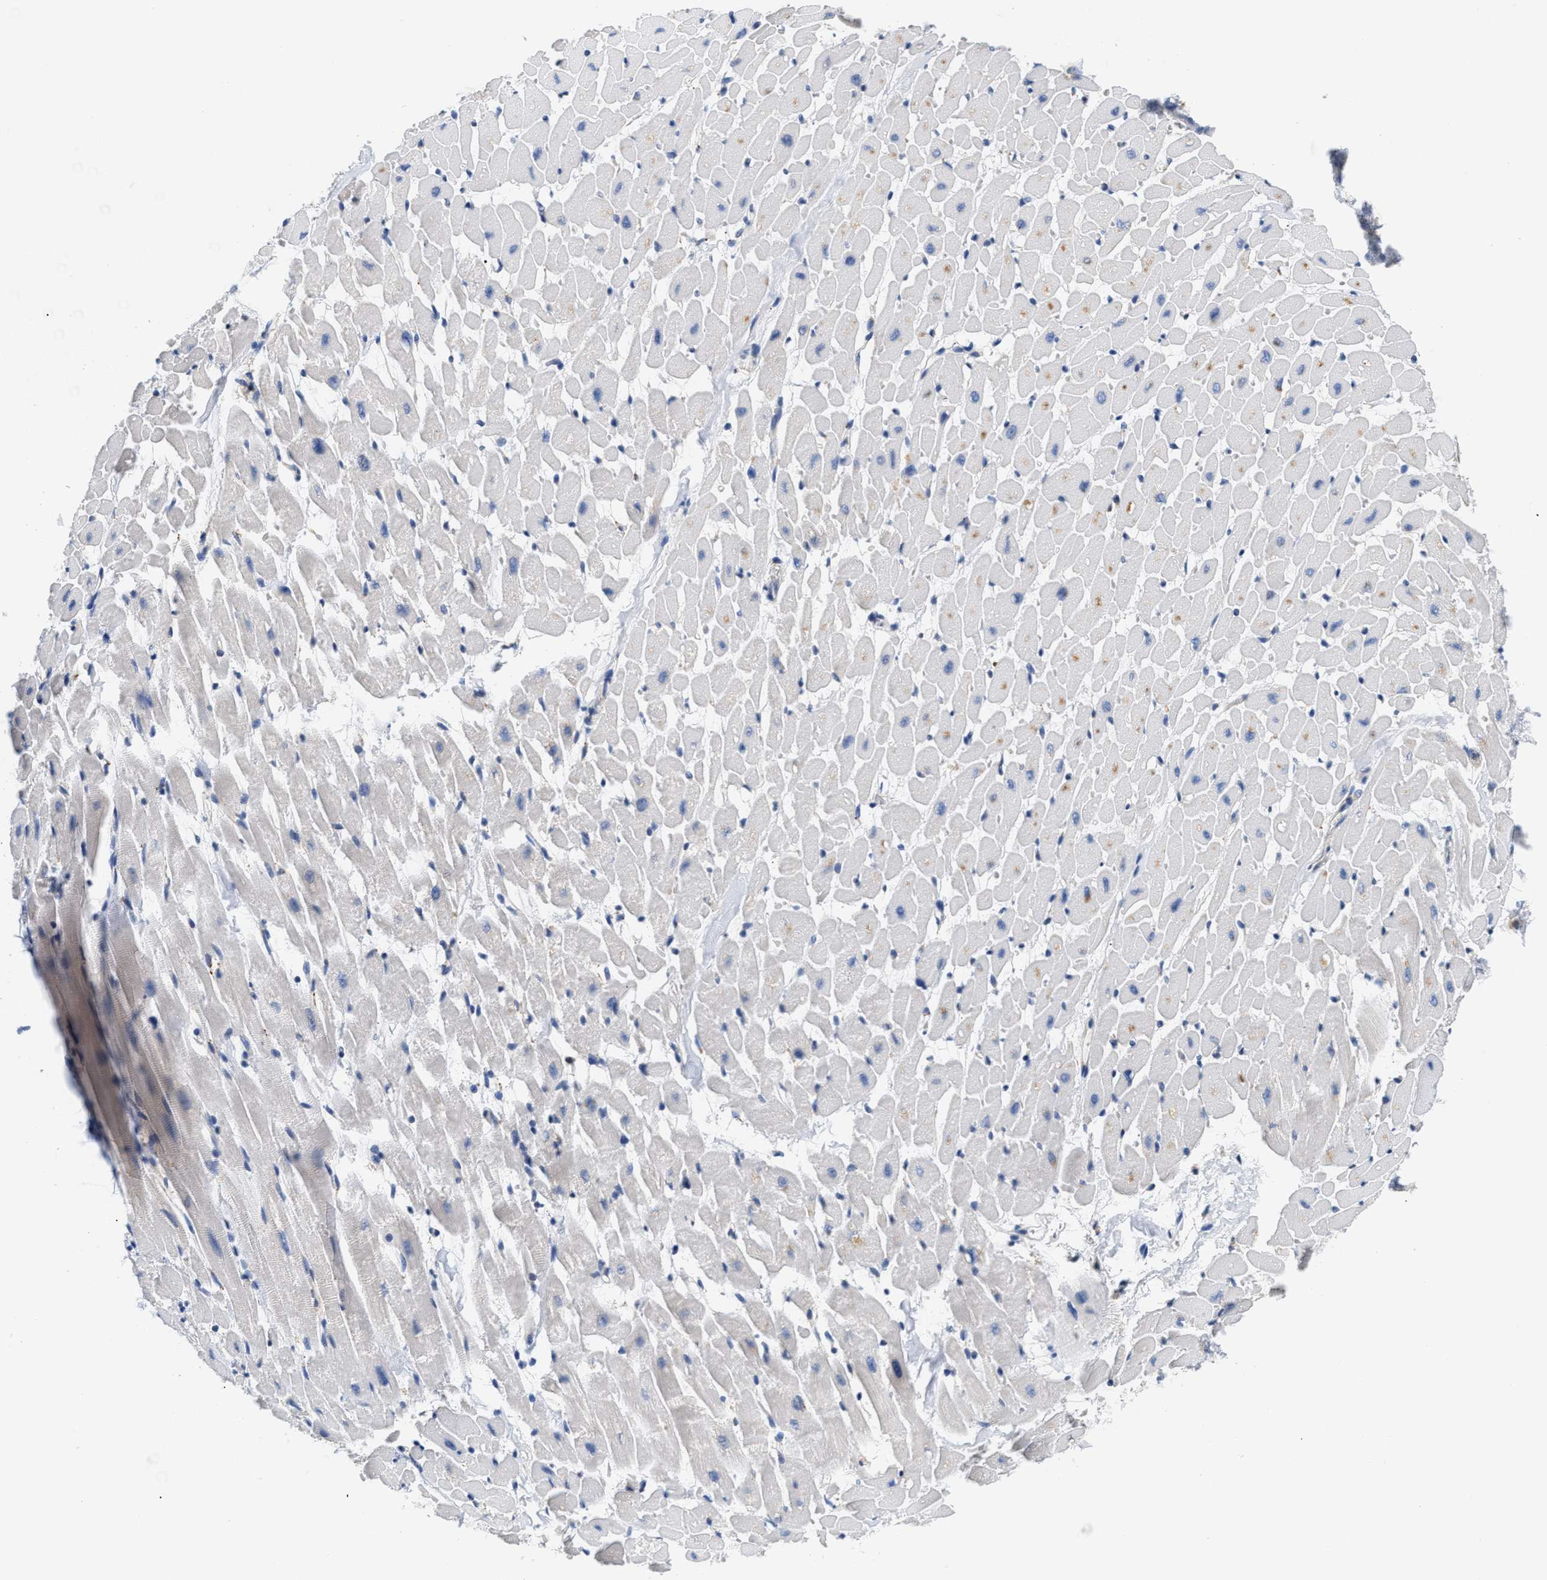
{"staining": {"intensity": "moderate", "quantity": "<25%", "location": "cytoplasmic/membranous"}, "tissue": "heart muscle", "cell_type": "Cardiomyocytes", "image_type": "normal", "snomed": [{"axis": "morphology", "description": "Normal tissue, NOS"}, {"axis": "topography", "description": "Heart"}], "caption": "Heart muscle stained with DAB immunohistochemistry (IHC) displays low levels of moderate cytoplasmic/membranous expression in approximately <25% of cardiomyocytes. (IHC, brightfield microscopy, high magnification).", "gene": "HDHD3", "patient": {"sex": "male", "age": 45}}